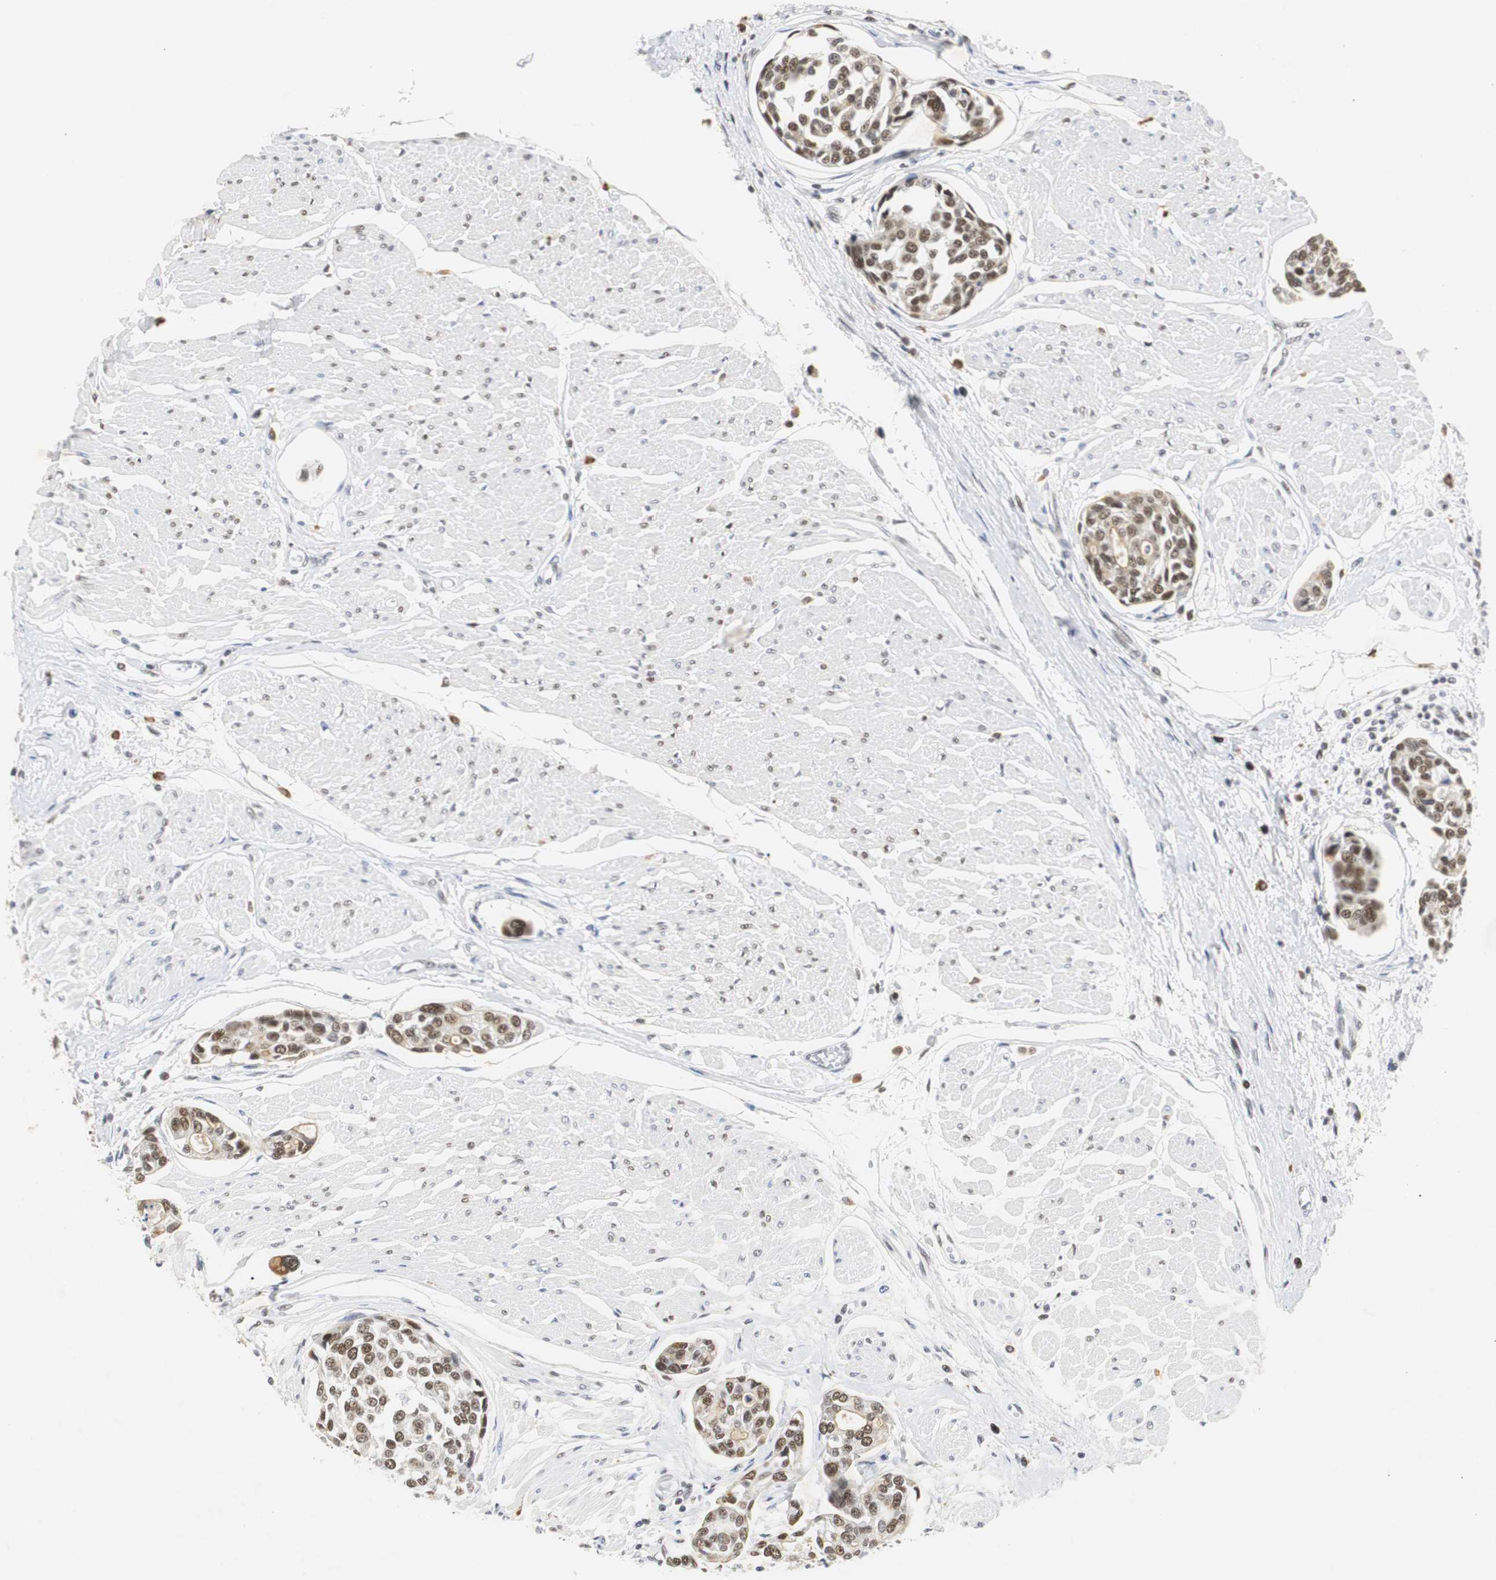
{"staining": {"intensity": "moderate", "quantity": ">75%", "location": "nuclear"}, "tissue": "urothelial cancer", "cell_type": "Tumor cells", "image_type": "cancer", "snomed": [{"axis": "morphology", "description": "Urothelial carcinoma, High grade"}, {"axis": "topography", "description": "Urinary bladder"}], "caption": "Immunohistochemical staining of urothelial cancer displays medium levels of moderate nuclear protein staining in approximately >75% of tumor cells.", "gene": "ZFC3H1", "patient": {"sex": "male", "age": 78}}